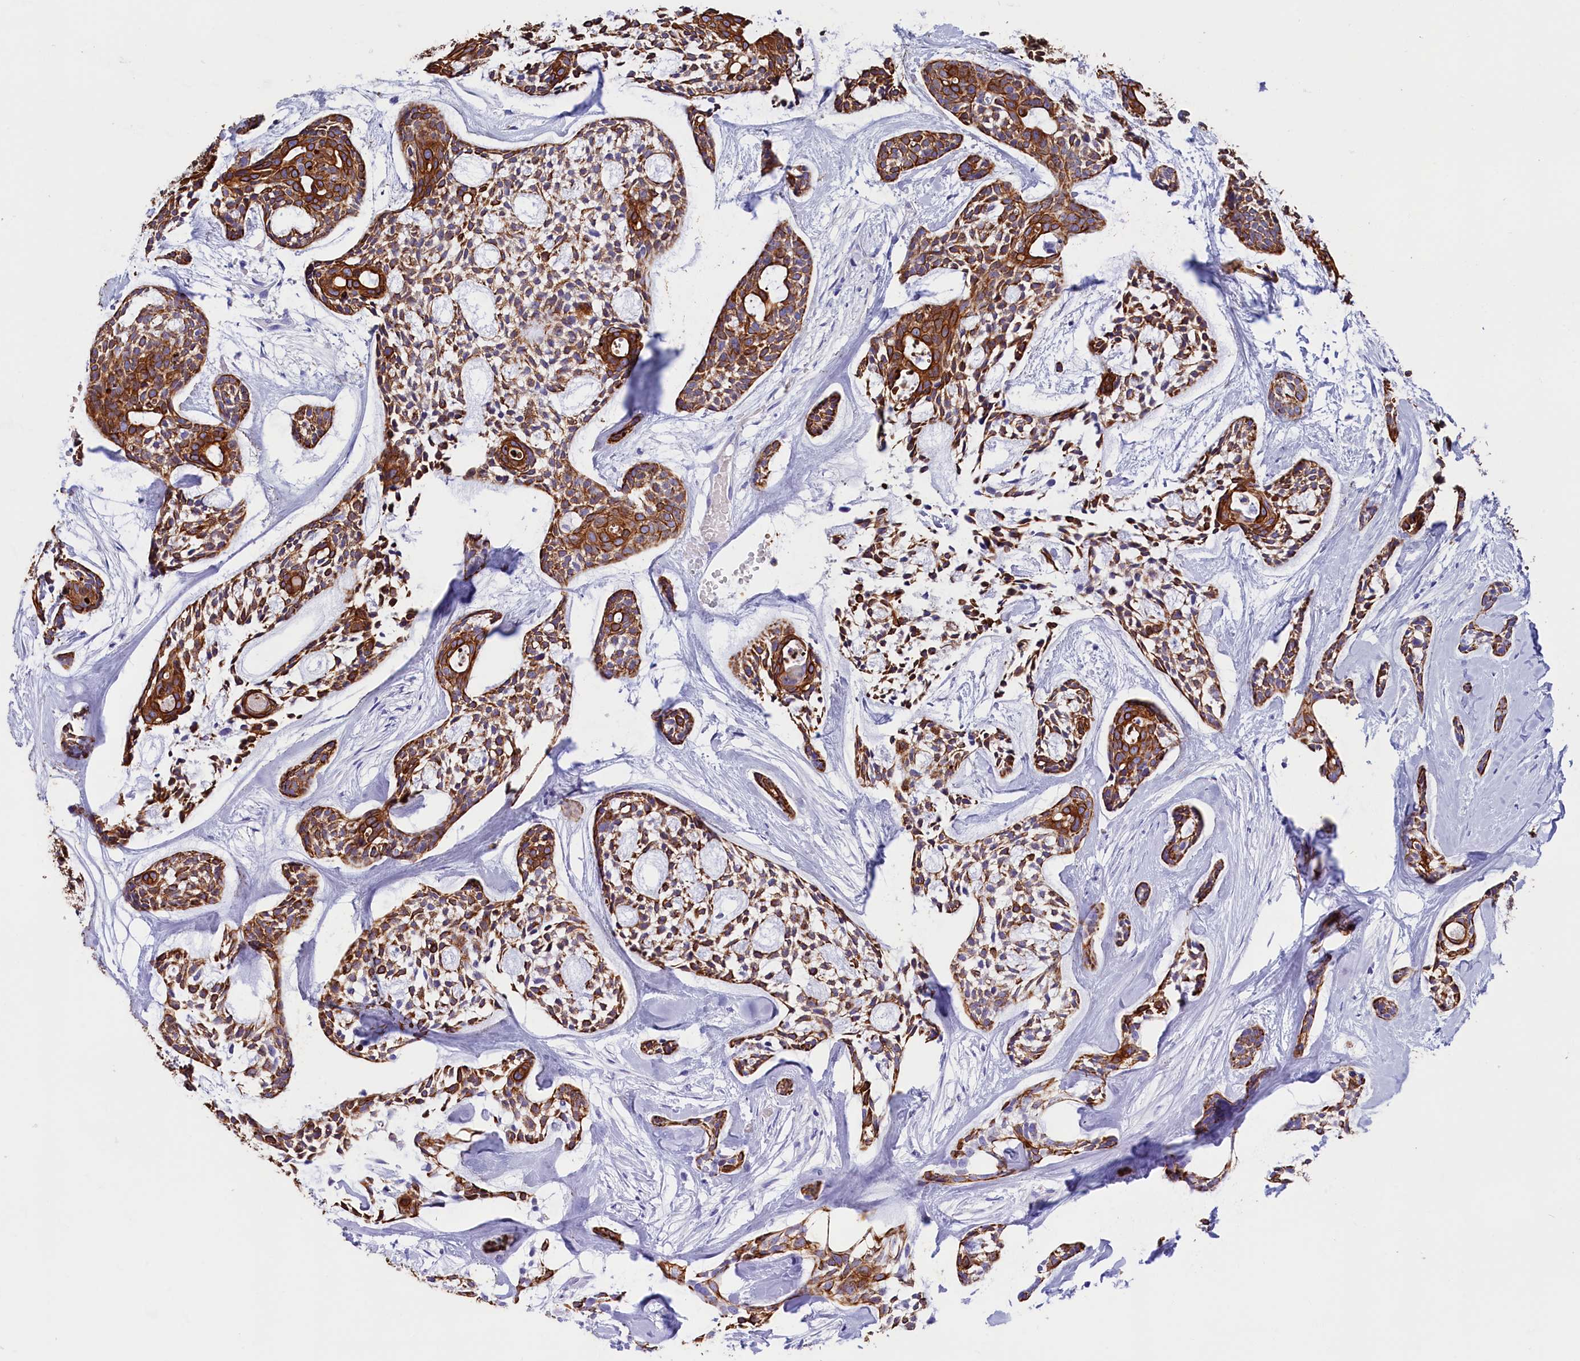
{"staining": {"intensity": "strong", "quantity": ">75%", "location": "cytoplasmic/membranous"}, "tissue": "head and neck cancer", "cell_type": "Tumor cells", "image_type": "cancer", "snomed": [{"axis": "morphology", "description": "Adenocarcinoma, NOS"}, {"axis": "topography", "description": "Subcutis"}, {"axis": "topography", "description": "Head-Neck"}], "caption": "An immunohistochemistry (IHC) photomicrograph of neoplastic tissue is shown. Protein staining in brown shows strong cytoplasmic/membranous positivity in head and neck adenocarcinoma within tumor cells. The staining is performed using DAB brown chromogen to label protein expression. The nuclei are counter-stained blue using hematoxylin.", "gene": "SULT2A1", "patient": {"sex": "female", "age": 73}}